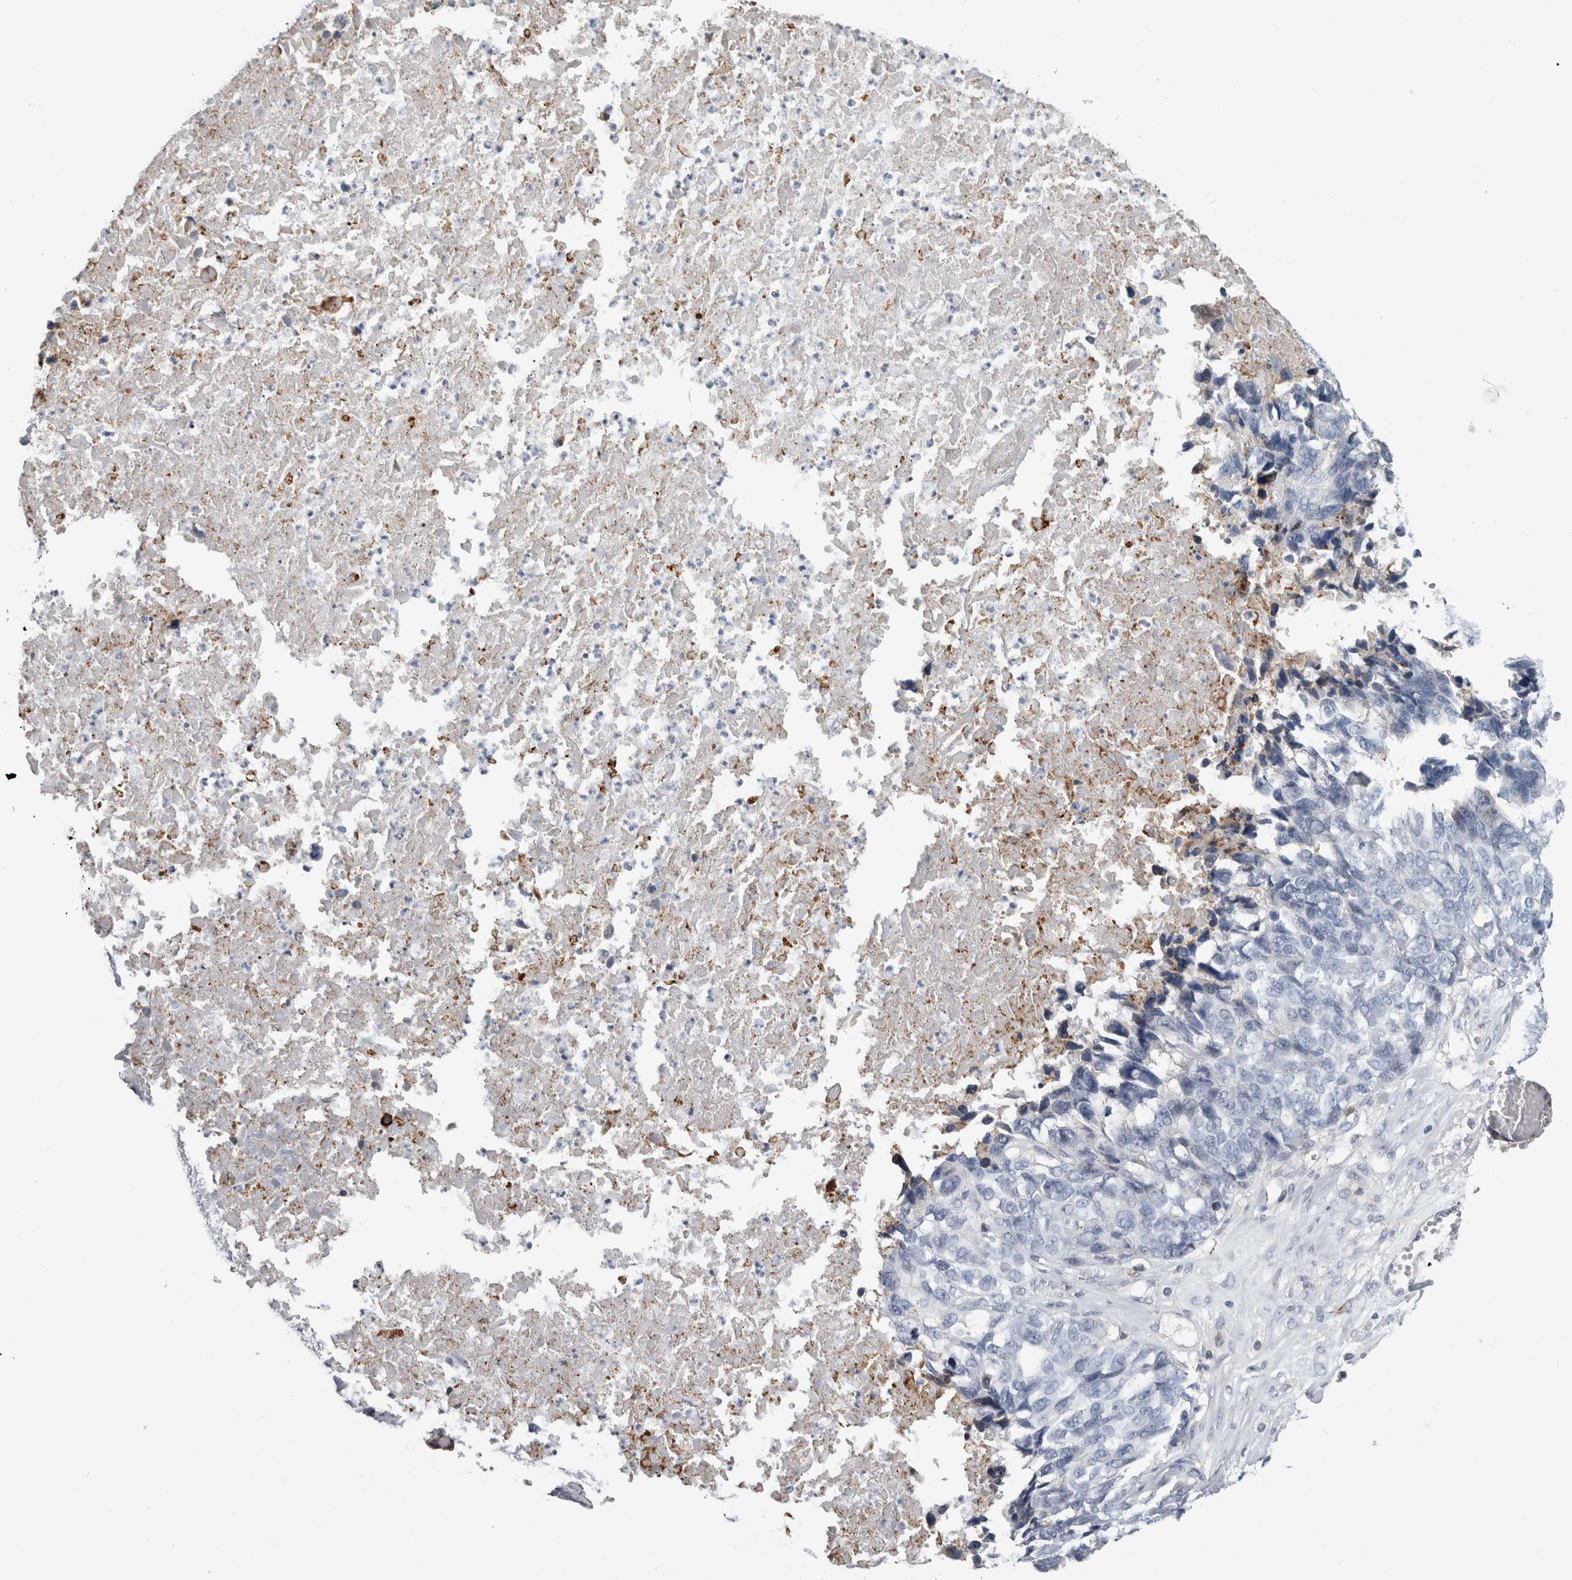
{"staining": {"intensity": "negative", "quantity": "none", "location": "none"}, "tissue": "ovarian cancer", "cell_type": "Tumor cells", "image_type": "cancer", "snomed": [{"axis": "morphology", "description": "Cystadenocarcinoma, serous, NOS"}, {"axis": "topography", "description": "Ovary"}], "caption": "Immunohistochemical staining of human ovarian cancer demonstrates no significant positivity in tumor cells.", "gene": "DNAJC24", "patient": {"sex": "female", "age": 79}}